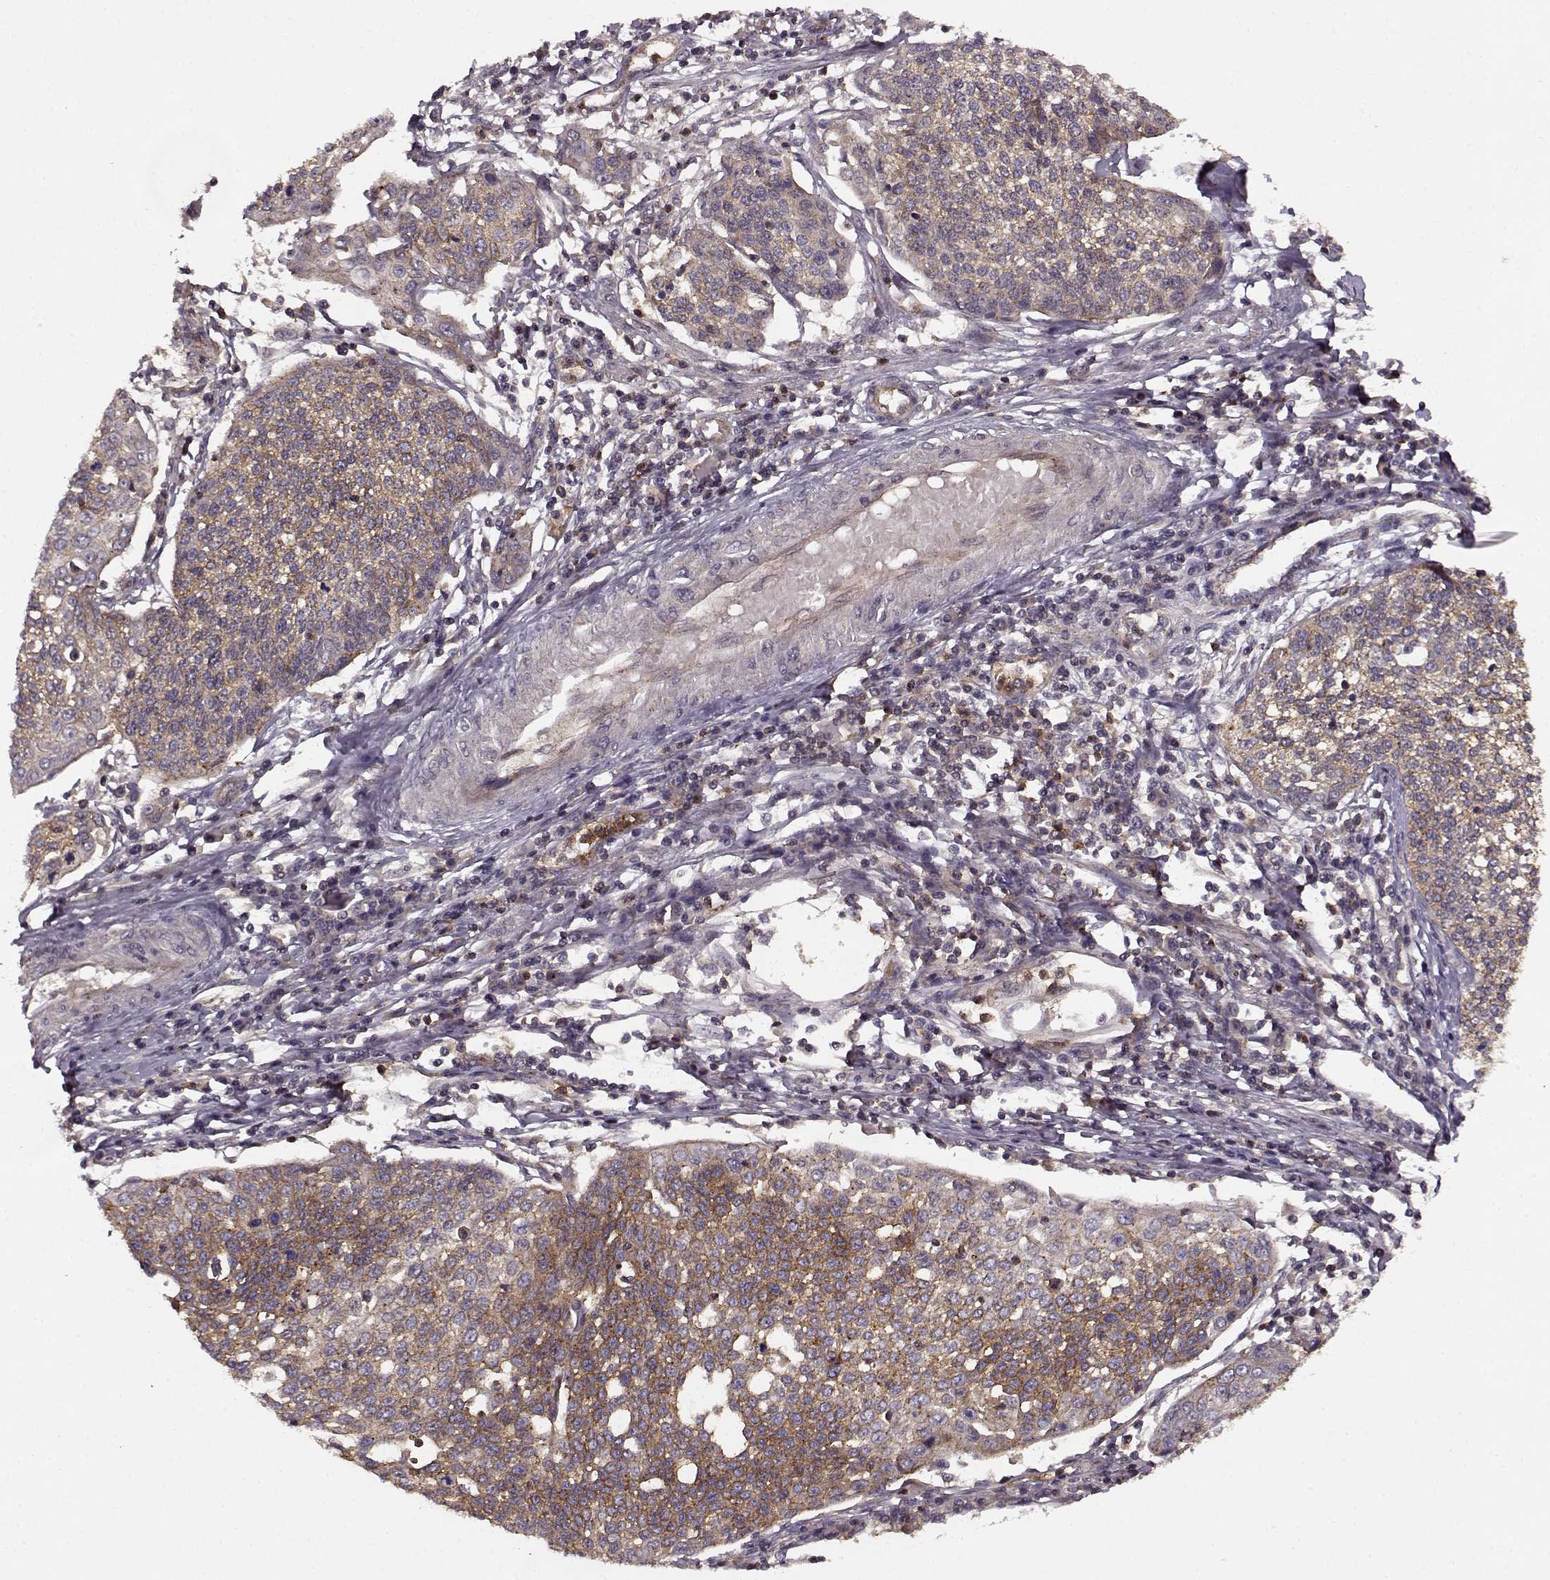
{"staining": {"intensity": "weak", "quantity": ">75%", "location": "cytoplasmic/membranous"}, "tissue": "cervical cancer", "cell_type": "Tumor cells", "image_type": "cancer", "snomed": [{"axis": "morphology", "description": "Squamous cell carcinoma, NOS"}, {"axis": "topography", "description": "Cervix"}], "caption": "Immunohistochemical staining of human cervical cancer (squamous cell carcinoma) exhibits low levels of weak cytoplasmic/membranous protein staining in approximately >75% of tumor cells.", "gene": "IFRD2", "patient": {"sex": "female", "age": 34}}